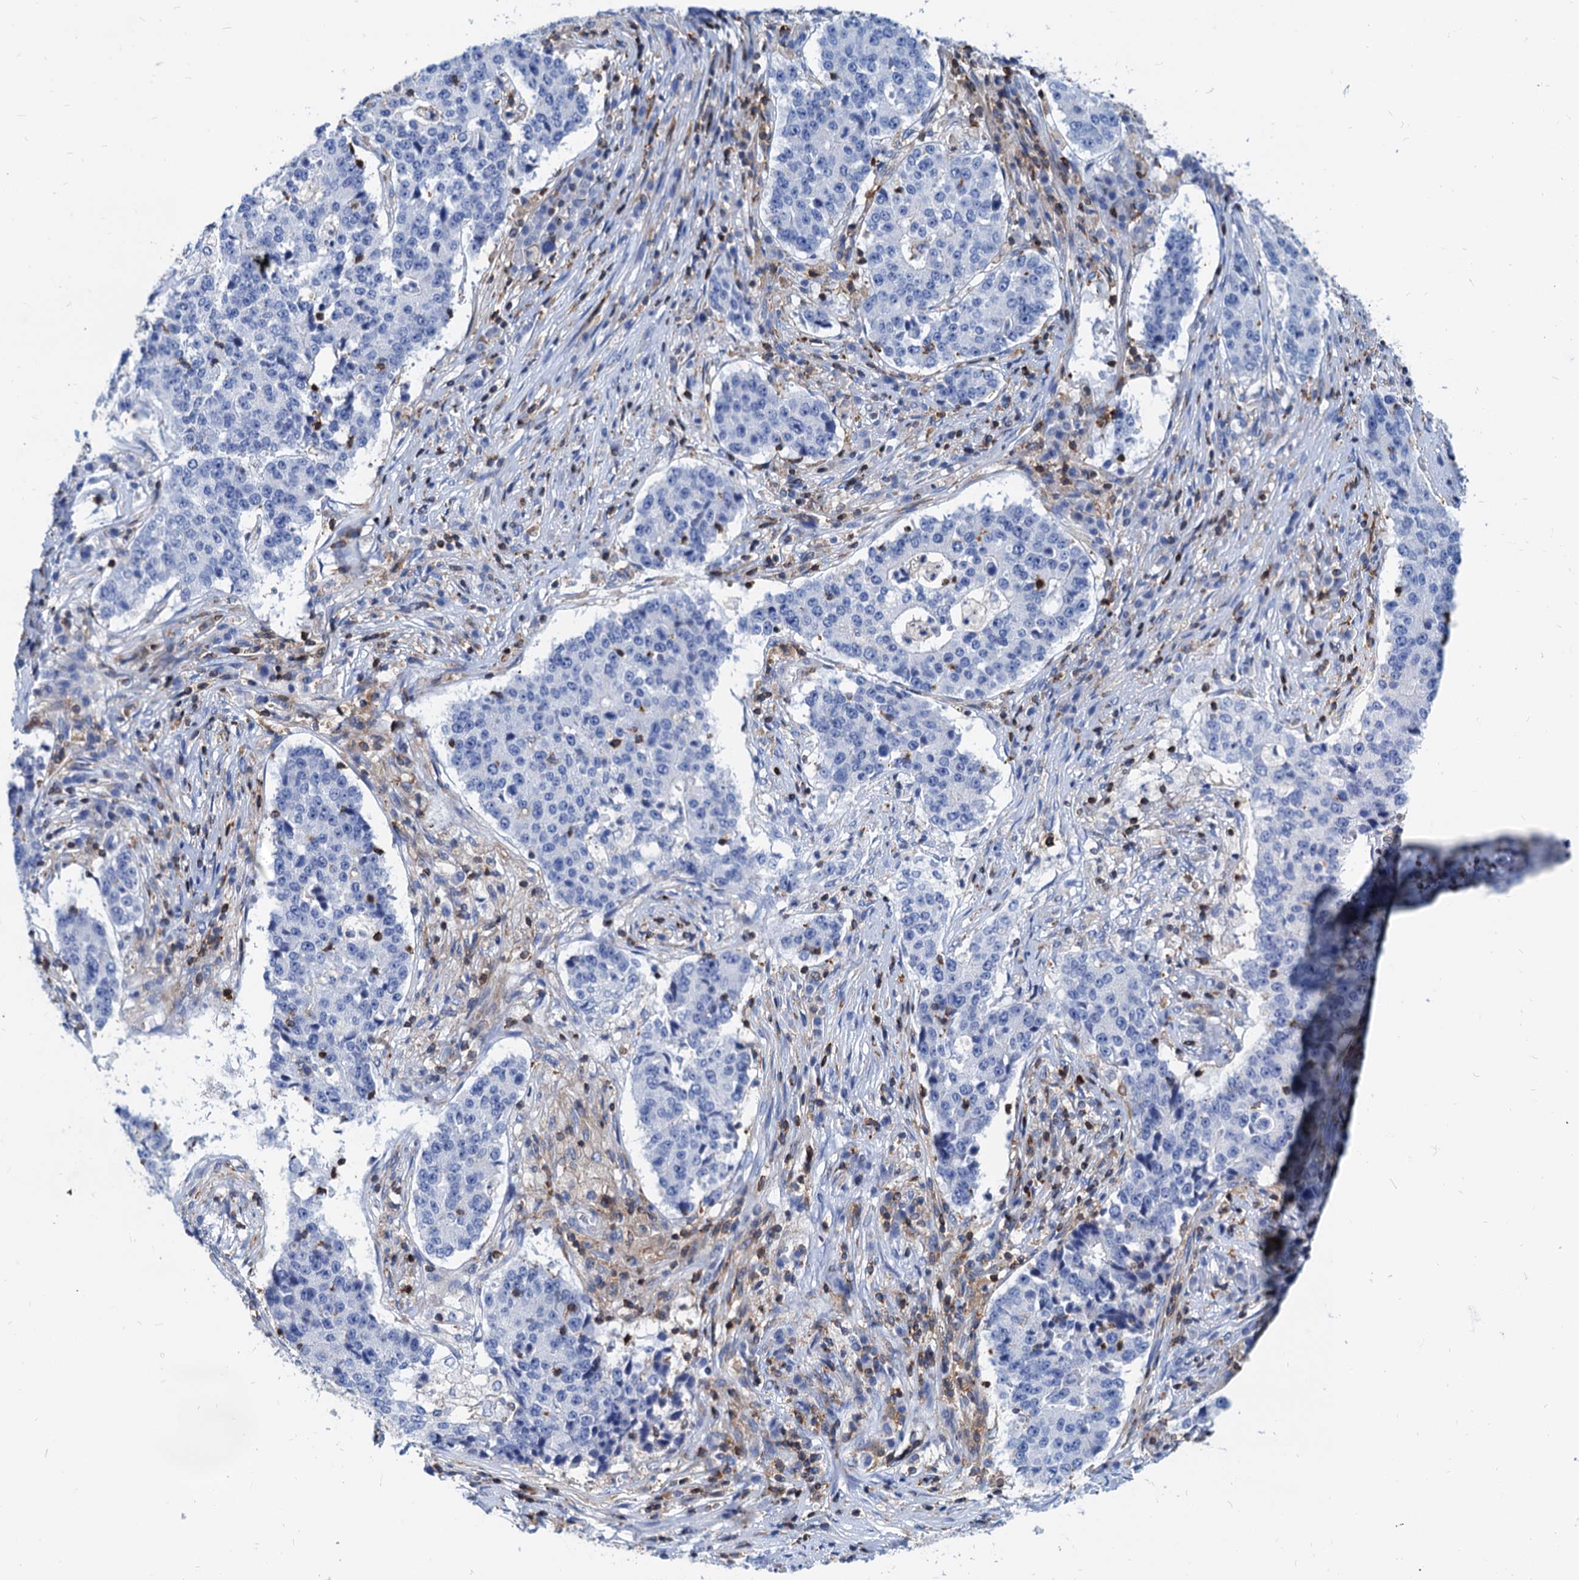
{"staining": {"intensity": "negative", "quantity": "none", "location": "none"}, "tissue": "stomach cancer", "cell_type": "Tumor cells", "image_type": "cancer", "snomed": [{"axis": "morphology", "description": "Adenocarcinoma, NOS"}, {"axis": "topography", "description": "Stomach"}], "caption": "Immunohistochemistry image of stomach adenocarcinoma stained for a protein (brown), which reveals no expression in tumor cells.", "gene": "LCP2", "patient": {"sex": "male", "age": 59}}